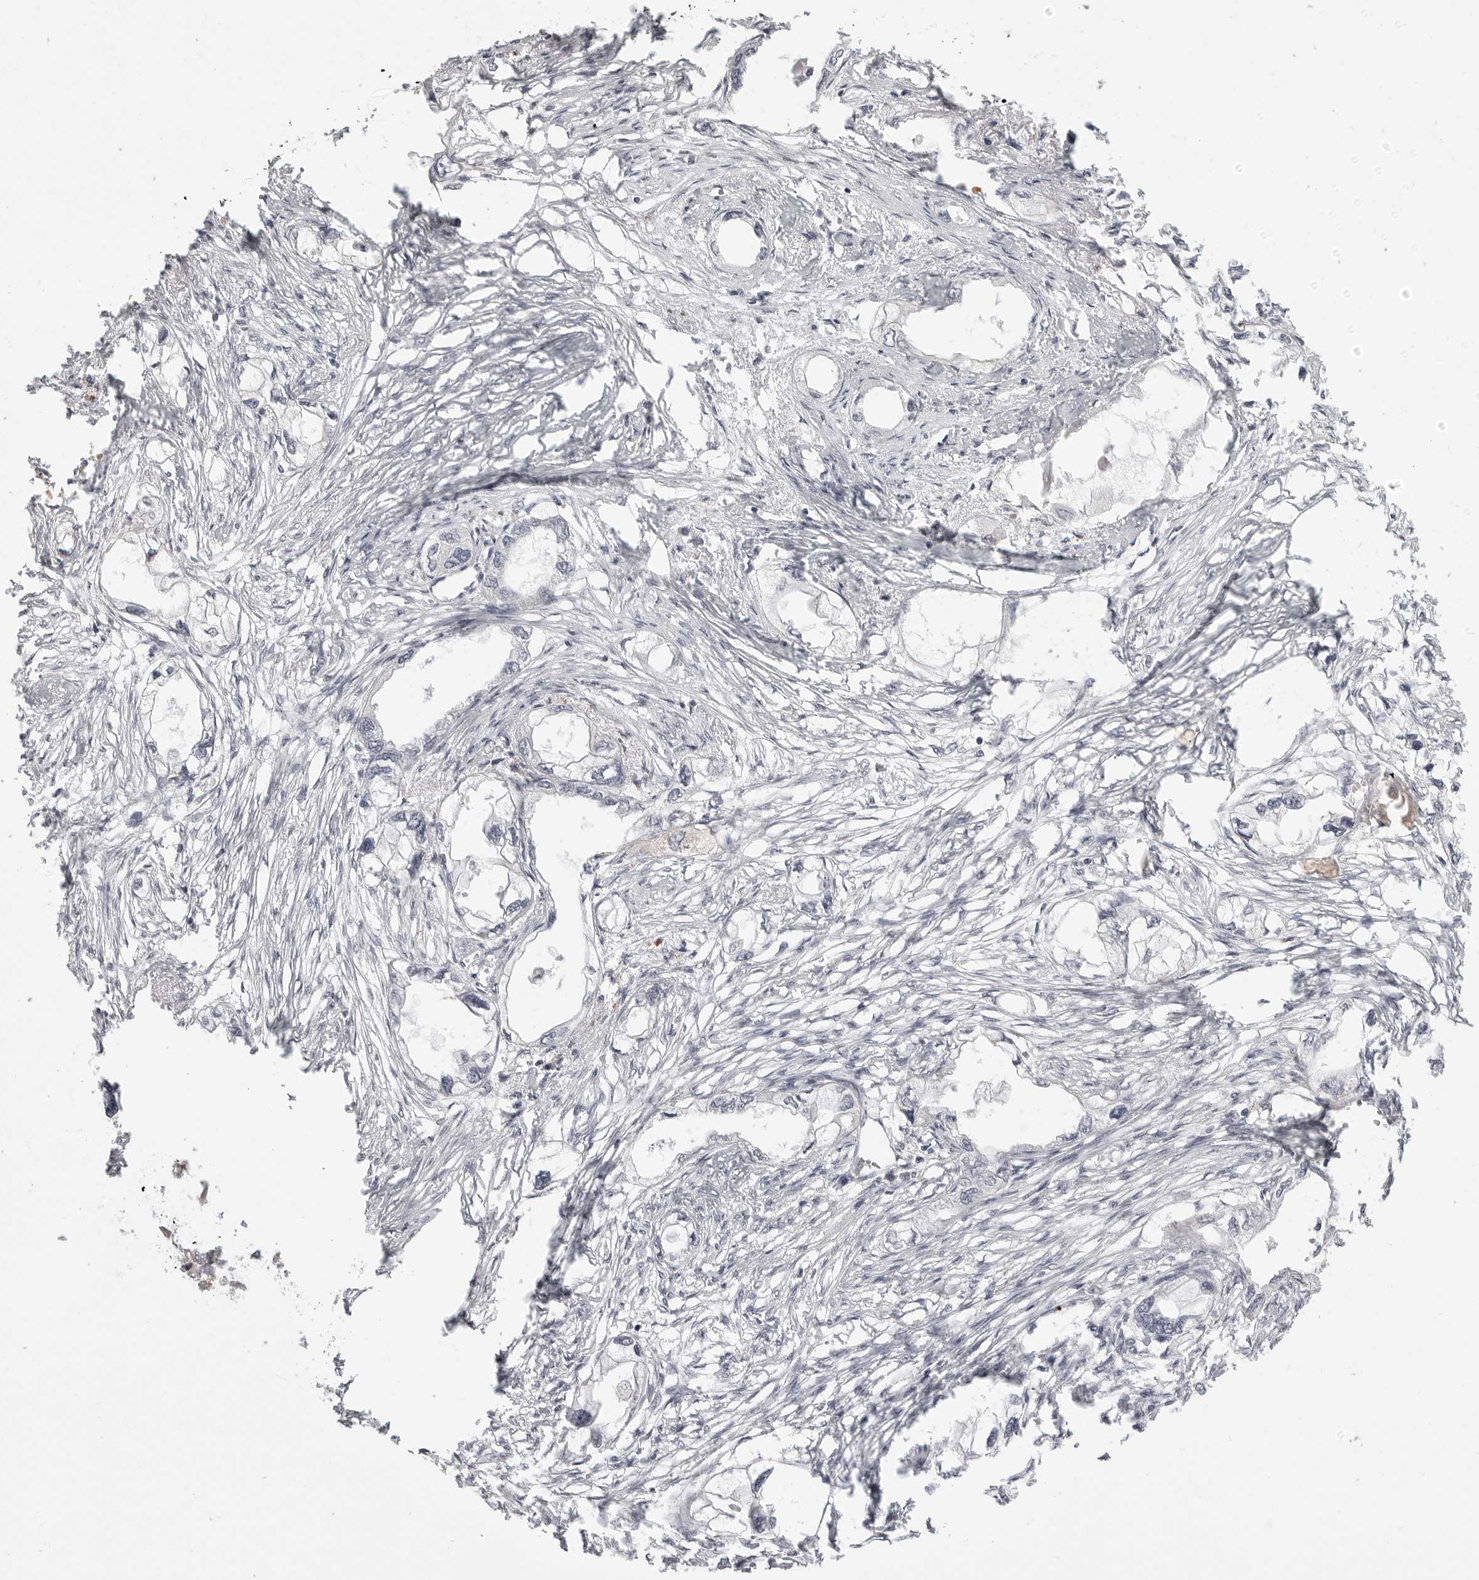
{"staining": {"intensity": "negative", "quantity": "none", "location": "none"}, "tissue": "endometrial cancer", "cell_type": "Tumor cells", "image_type": "cancer", "snomed": [{"axis": "morphology", "description": "Adenocarcinoma, NOS"}, {"axis": "morphology", "description": "Adenocarcinoma, metastatic, NOS"}, {"axis": "topography", "description": "Adipose tissue"}, {"axis": "topography", "description": "Endometrium"}], "caption": "Tumor cells show no significant positivity in endometrial cancer (adenocarcinoma).", "gene": "IFNGR1", "patient": {"sex": "female", "age": 67}}